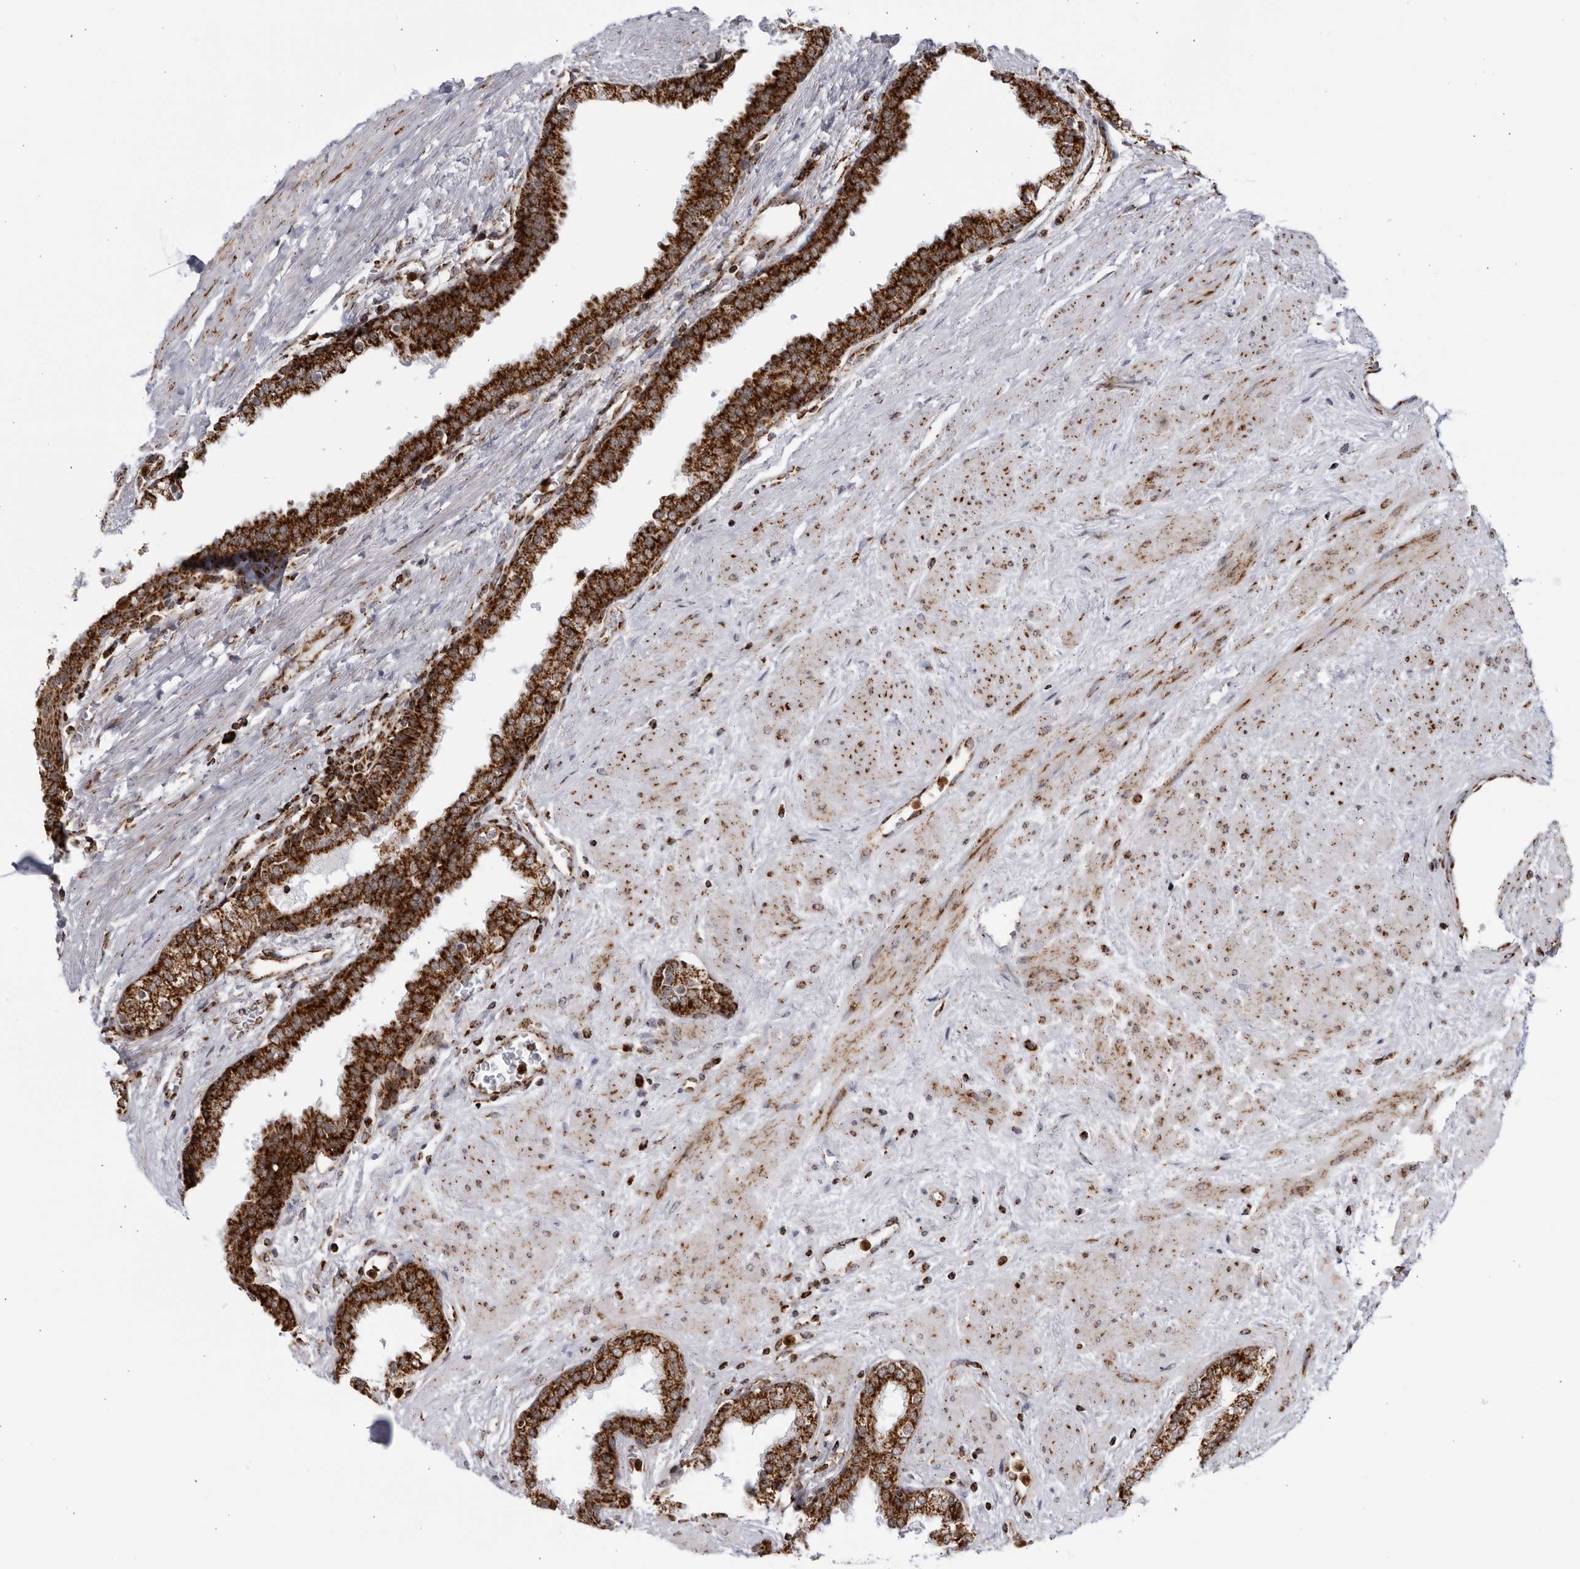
{"staining": {"intensity": "strong", "quantity": ">75%", "location": "cytoplasmic/membranous"}, "tissue": "prostate", "cell_type": "Glandular cells", "image_type": "normal", "snomed": [{"axis": "morphology", "description": "Normal tissue, NOS"}, {"axis": "topography", "description": "Prostate"}], "caption": "Immunohistochemical staining of benign human prostate displays high levels of strong cytoplasmic/membranous positivity in about >75% of glandular cells. Nuclei are stained in blue.", "gene": "RBM34", "patient": {"sex": "male", "age": 51}}